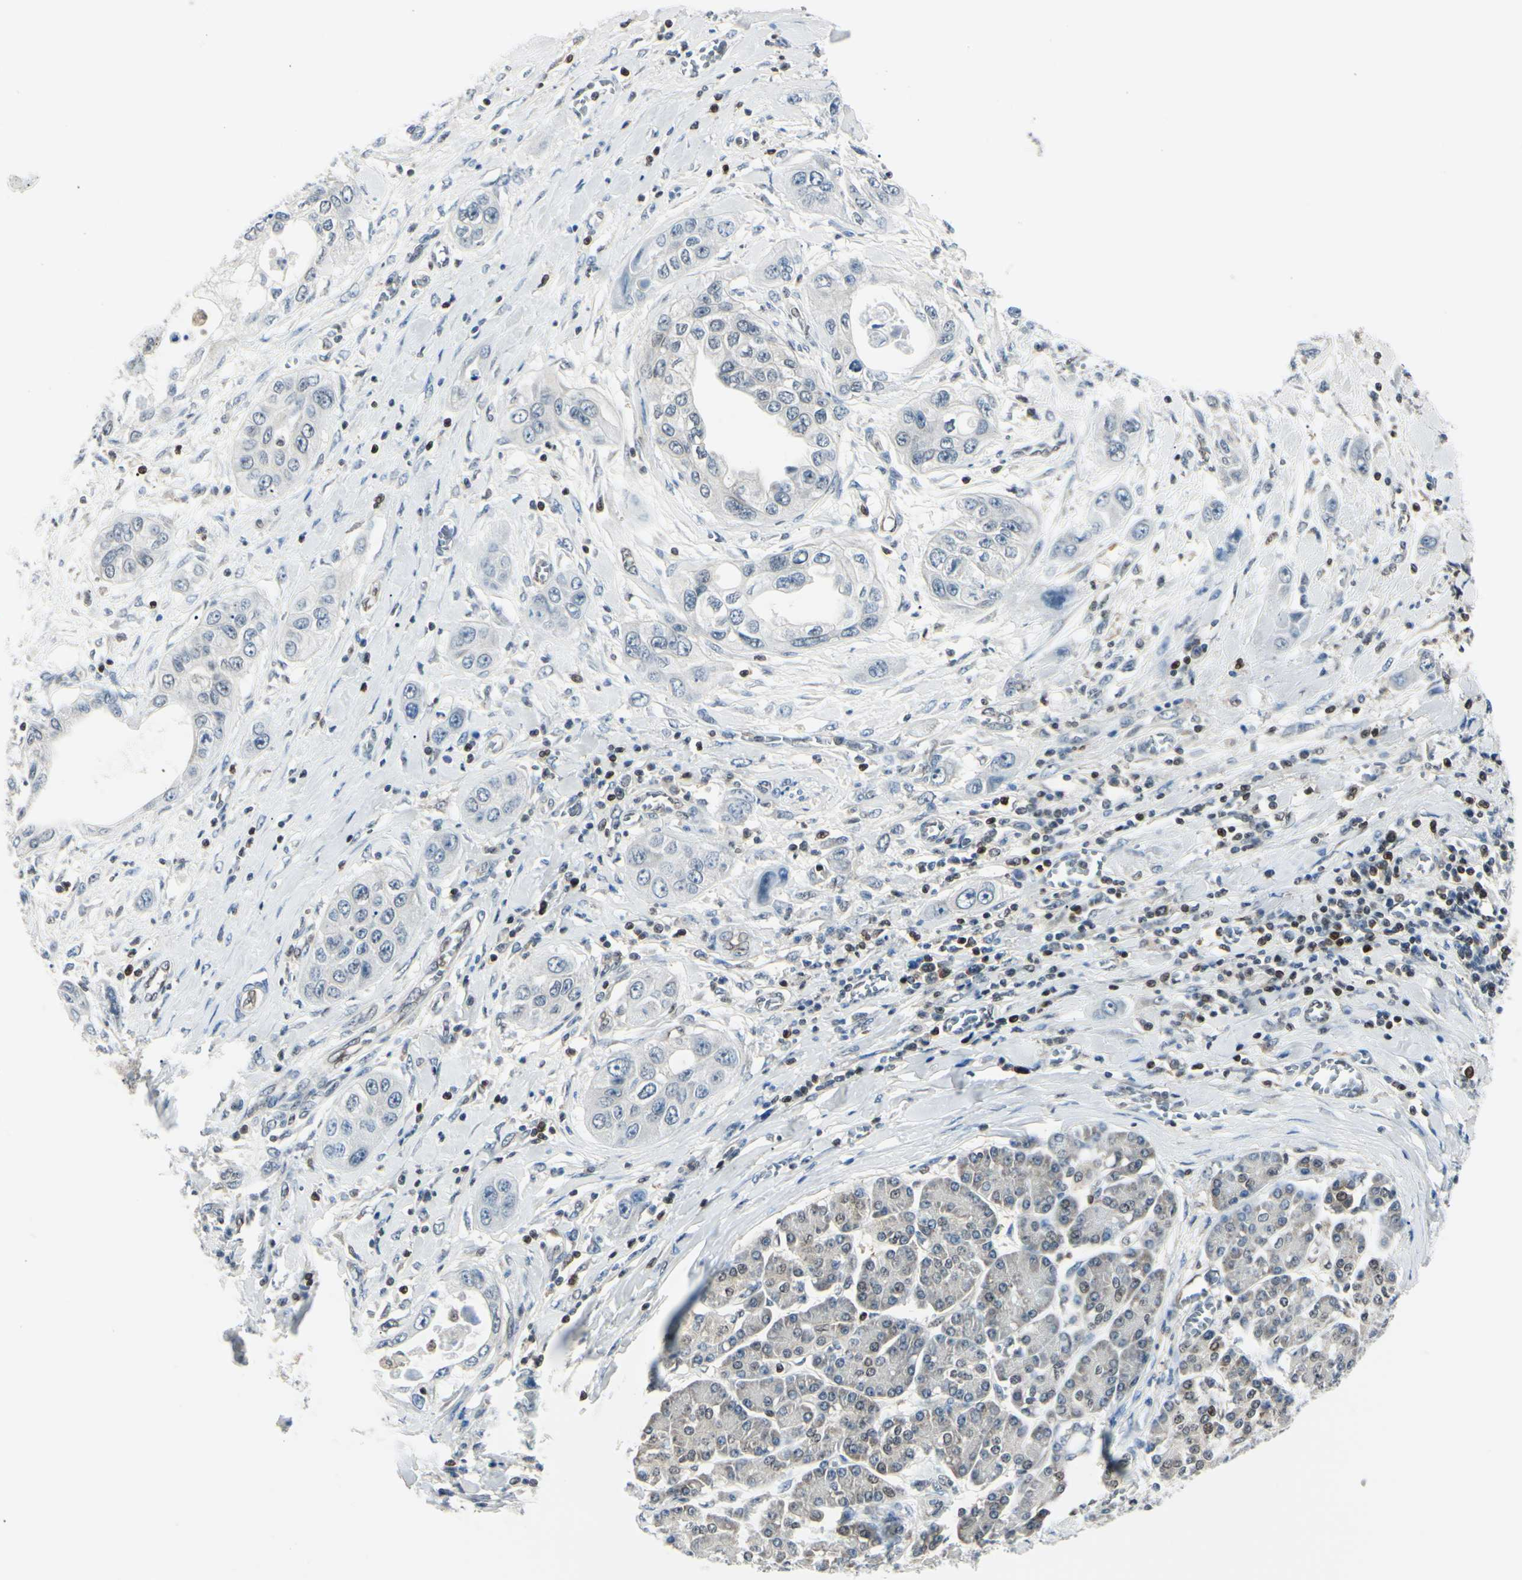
{"staining": {"intensity": "negative", "quantity": "none", "location": "none"}, "tissue": "pancreatic cancer", "cell_type": "Tumor cells", "image_type": "cancer", "snomed": [{"axis": "morphology", "description": "Adenocarcinoma, NOS"}, {"axis": "topography", "description": "Pancreas"}], "caption": "Human pancreatic cancer stained for a protein using IHC displays no expression in tumor cells.", "gene": "PGK1", "patient": {"sex": "female", "age": 70}}